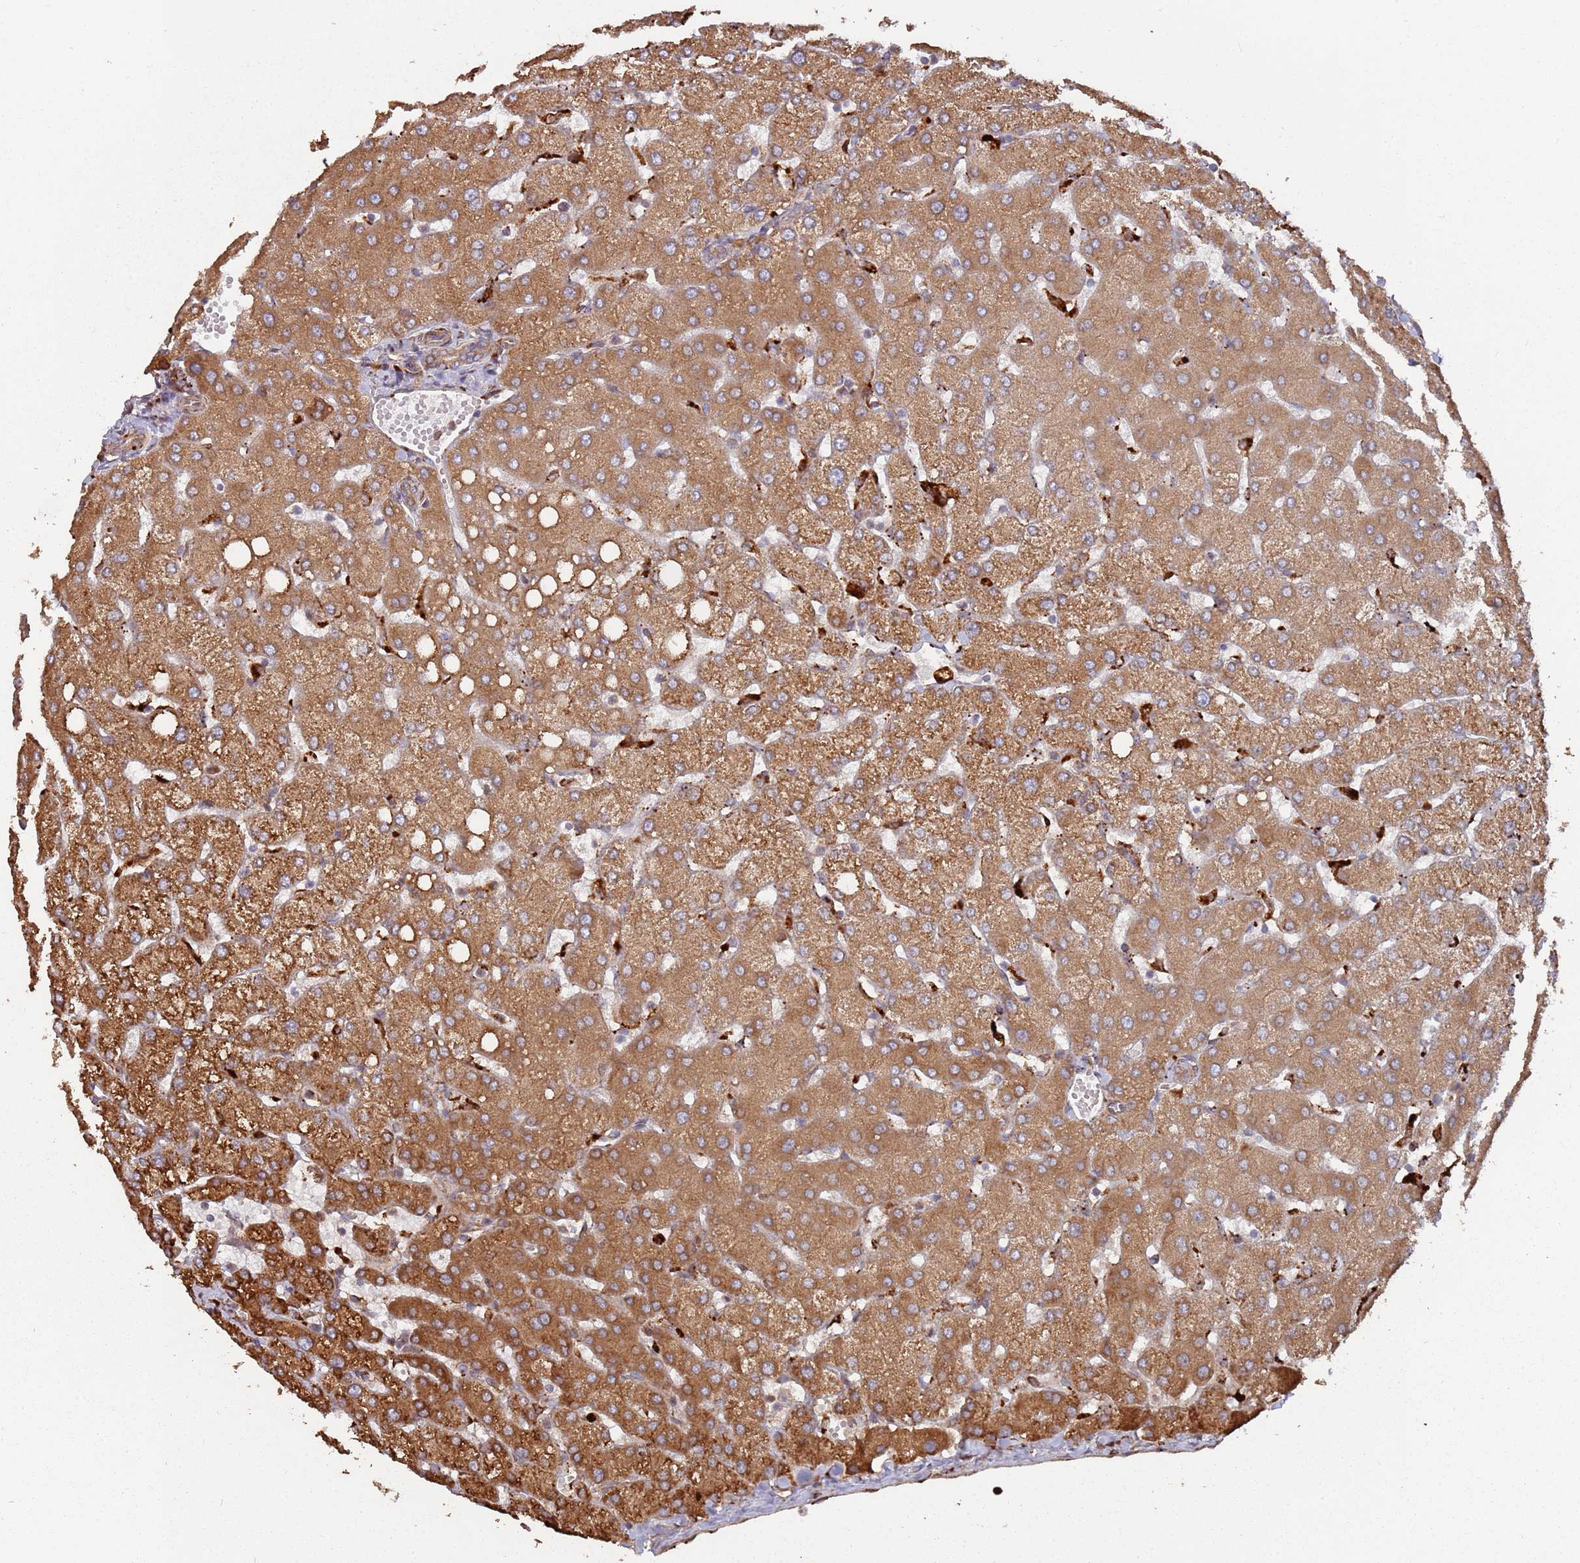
{"staining": {"intensity": "moderate", "quantity": ">75%", "location": "cytoplasmic/membranous"}, "tissue": "liver", "cell_type": "Cholangiocytes", "image_type": "normal", "snomed": [{"axis": "morphology", "description": "Normal tissue, NOS"}, {"axis": "topography", "description": "Liver"}], "caption": "High-power microscopy captured an IHC image of unremarkable liver, revealing moderate cytoplasmic/membranous staining in approximately >75% of cholangiocytes. The protein of interest is shown in brown color, while the nuclei are stained blue.", "gene": "LACC1", "patient": {"sex": "female", "age": 54}}